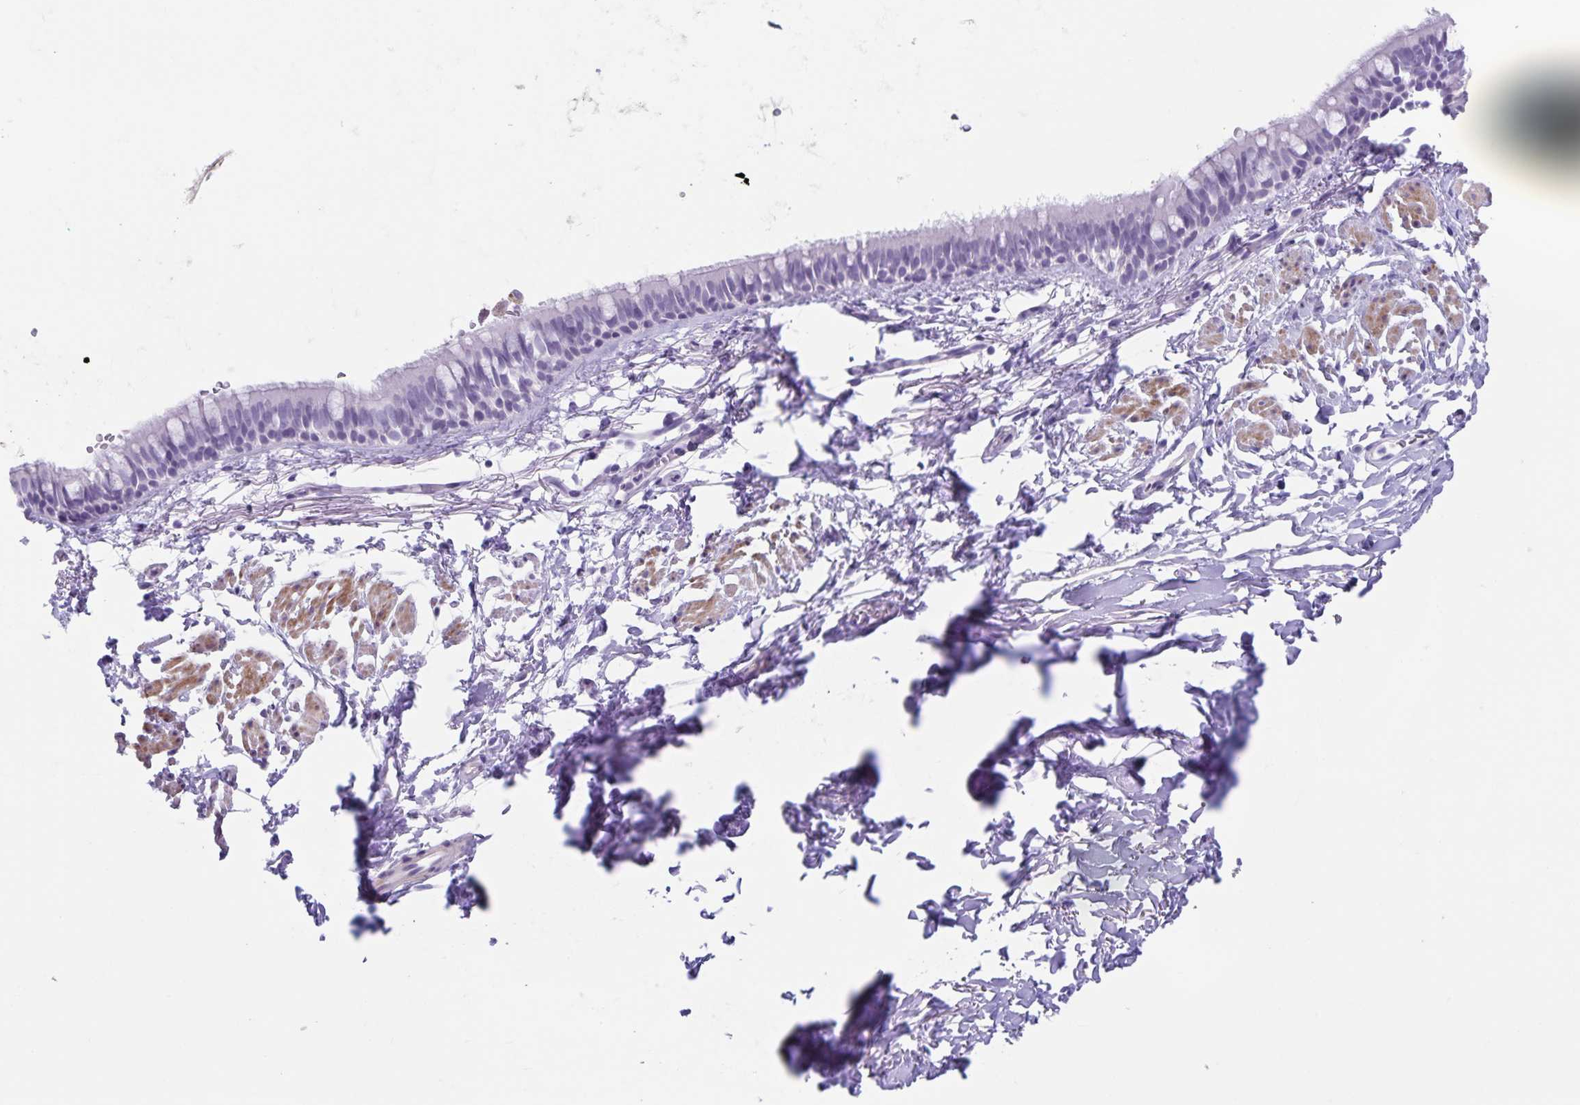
{"staining": {"intensity": "negative", "quantity": "none", "location": "none"}, "tissue": "bronchus", "cell_type": "Respiratory epithelial cells", "image_type": "normal", "snomed": [{"axis": "morphology", "description": "Normal tissue, NOS"}, {"axis": "topography", "description": "Lymph node"}, {"axis": "topography", "description": "Cartilage tissue"}, {"axis": "topography", "description": "Bronchus"}], "caption": "DAB immunohistochemical staining of unremarkable bronchus exhibits no significant expression in respiratory epithelial cells.", "gene": "C11orf42", "patient": {"sex": "female", "age": 70}}